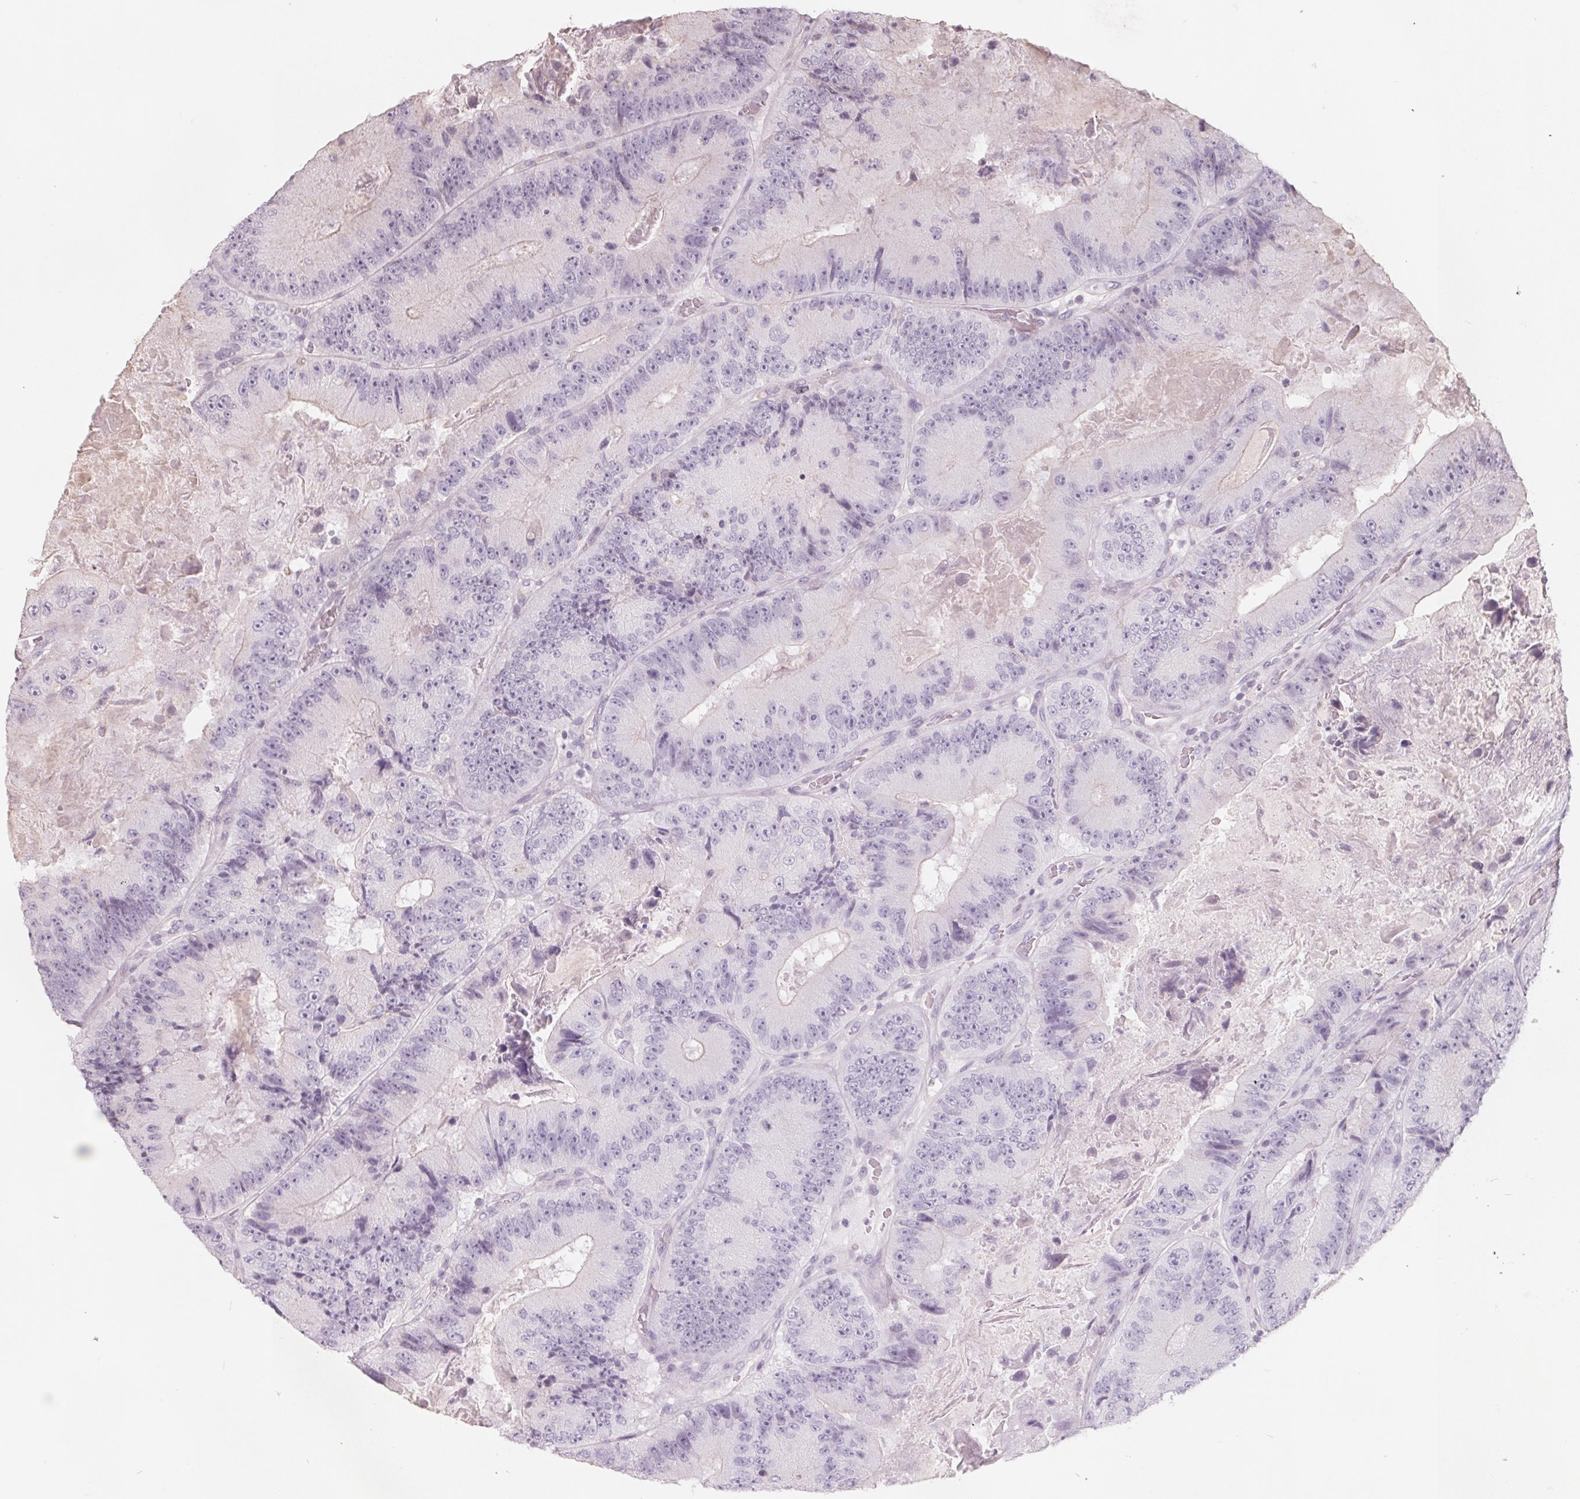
{"staining": {"intensity": "negative", "quantity": "none", "location": "none"}, "tissue": "colorectal cancer", "cell_type": "Tumor cells", "image_type": "cancer", "snomed": [{"axis": "morphology", "description": "Adenocarcinoma, NOS"}, {"axis": "topography", "description": "Colon"}], "caption": "Immunohistochemical staining of human adenocarcinoma (colorectal) demonstrates no significant expression in tumor cells. Nuclei are stained in blue.", "gene": "FTCD", "patient": {"sex": "female", "age": 86}}